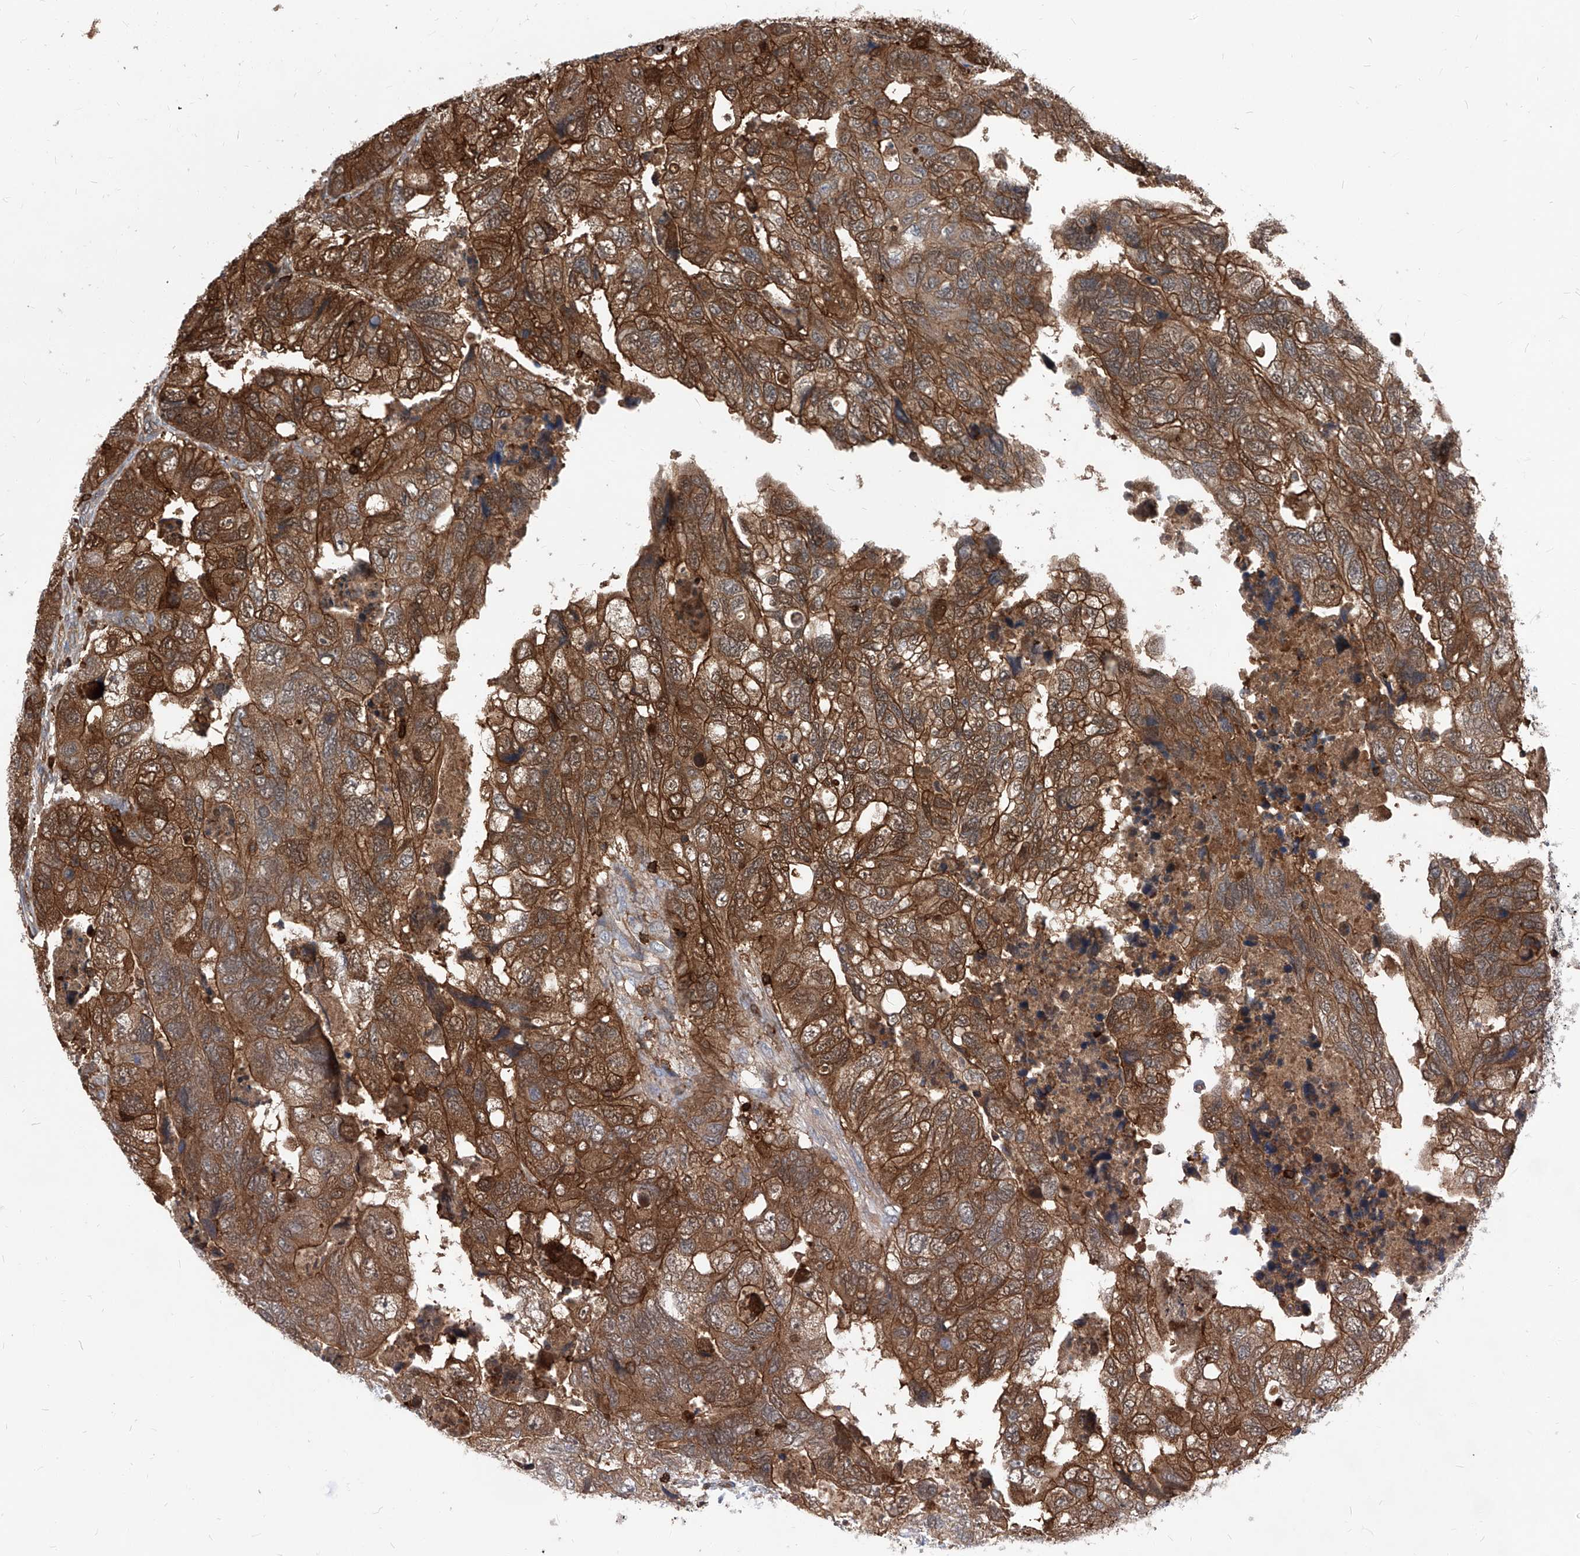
{"staining": {"intensity": "strong", "quantity": ">75%", "location": "cytoplasmic/membranous"}, "tissue": "colorectal cancer", "cell_type": "Tumor cells", "image_type": "cancer", "snomed": [{"axis": "morphology", "description": "Adenocarcinoma, NOS"}, {"axis": "topography", "description": "Rectum"}], "caption": "A photomicrograph of colorectal cancer (adenocarcinoma) stained for a protein shows strong cytoplasmic/membranous brown staining in tumor cells. The staining was performed using DAB, with brown indicating positive protein expression. Nuclei are stained blue with hematoxylin.", "gene": "ABRACL", "patient": {"sex": "male", "age": 63}}